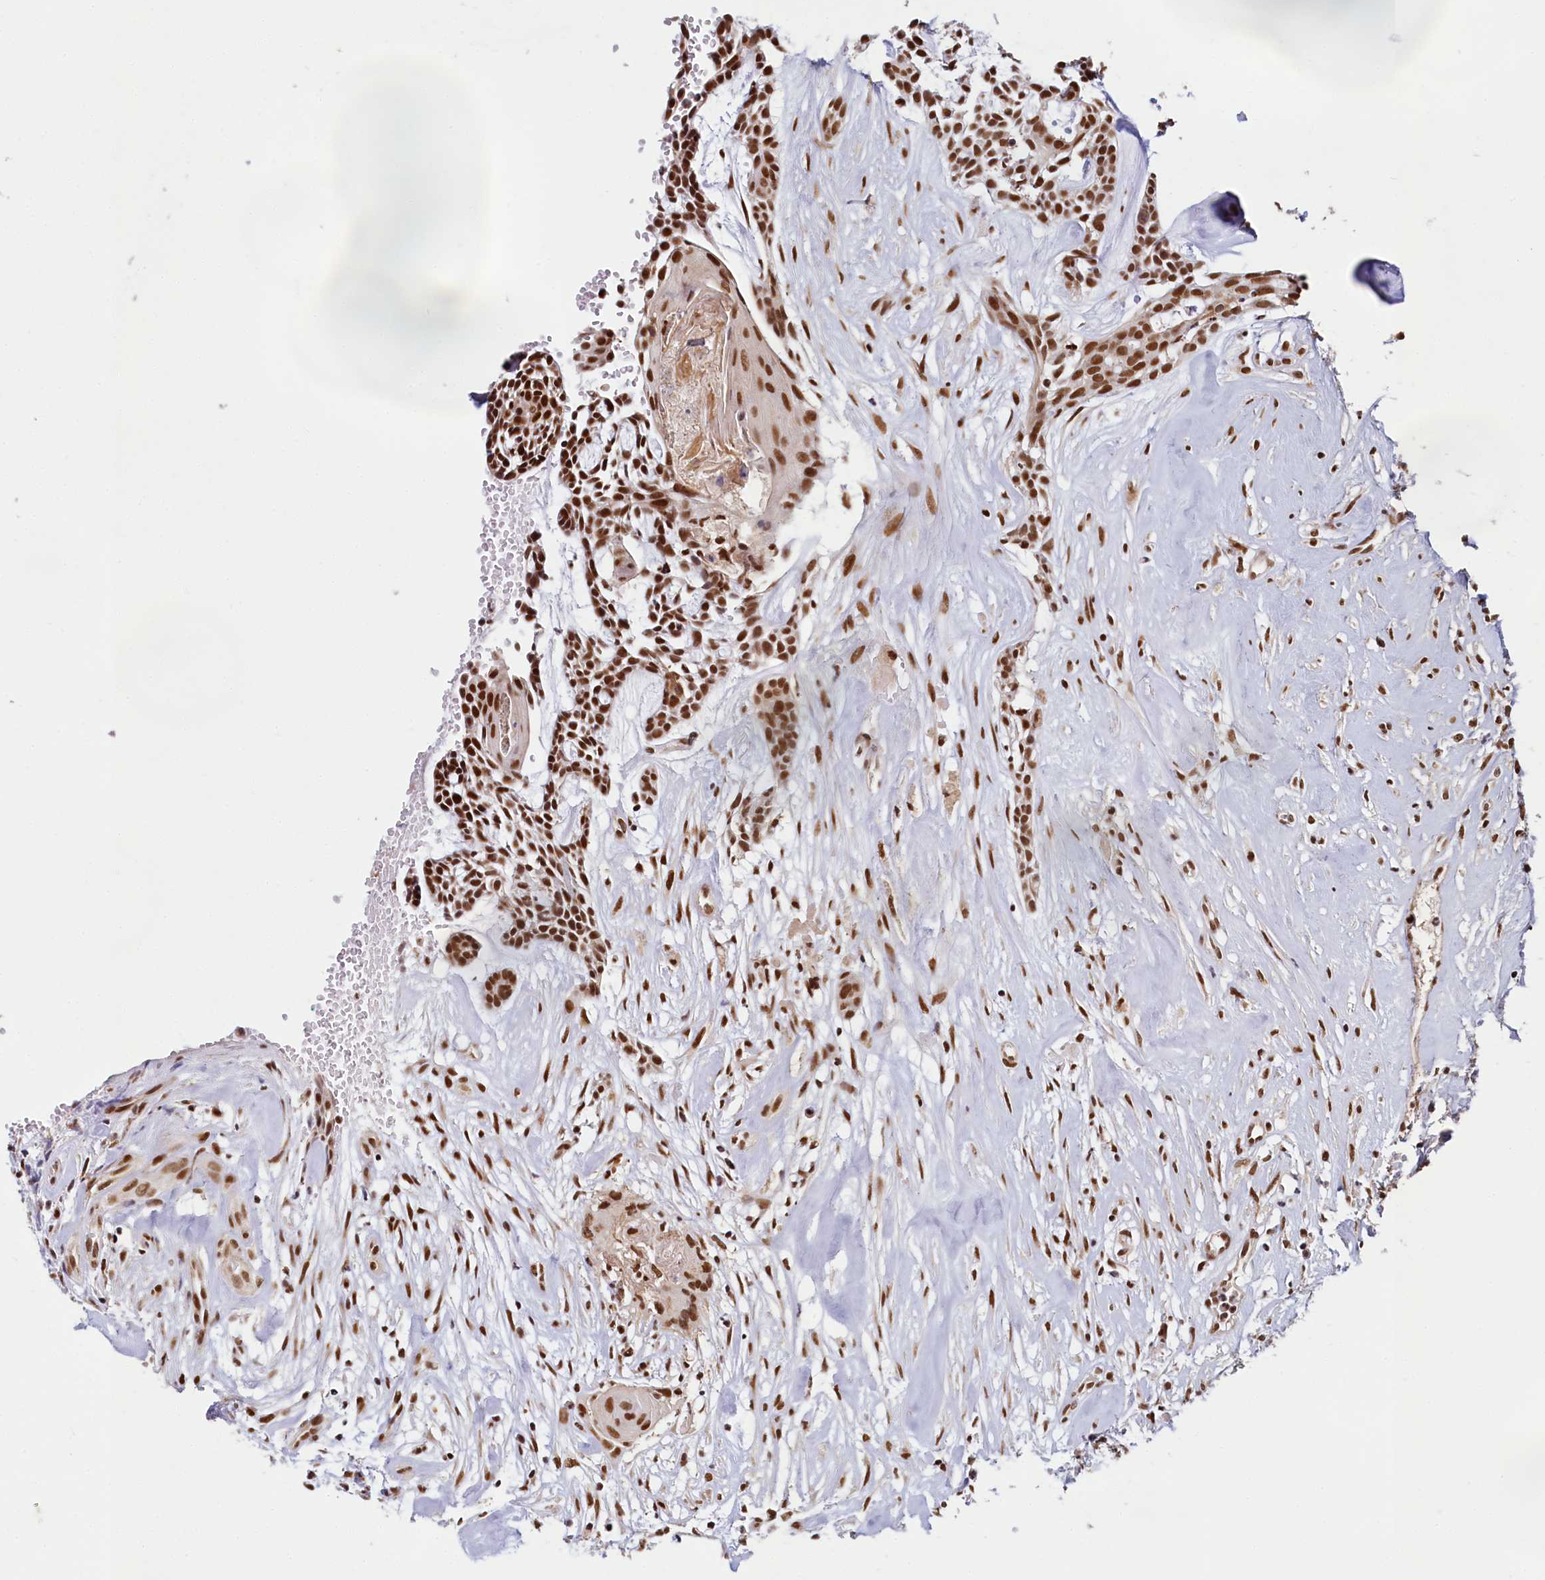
{"staining": {"intensity": "strong", "quantity": ">75%", "location": "nuclear"}, "tissue": "head and neck cancer", "cell_type": "Tumor cells", "image_type": "cancer", "snomed": [{"axis": "morphology", "description": "Adenocarcinoma, NOS"}, {"axis": "topography", "description": "Subcutis"}, {"axis": "topography", "description": "Head-Neck"}], "caption": "Human head and neck adenocarcinoma stained with a protein marker shows strong staining in tumor cells.", "gene": "PPHLN1", "patient": {"sex": "female", "age": 73}}